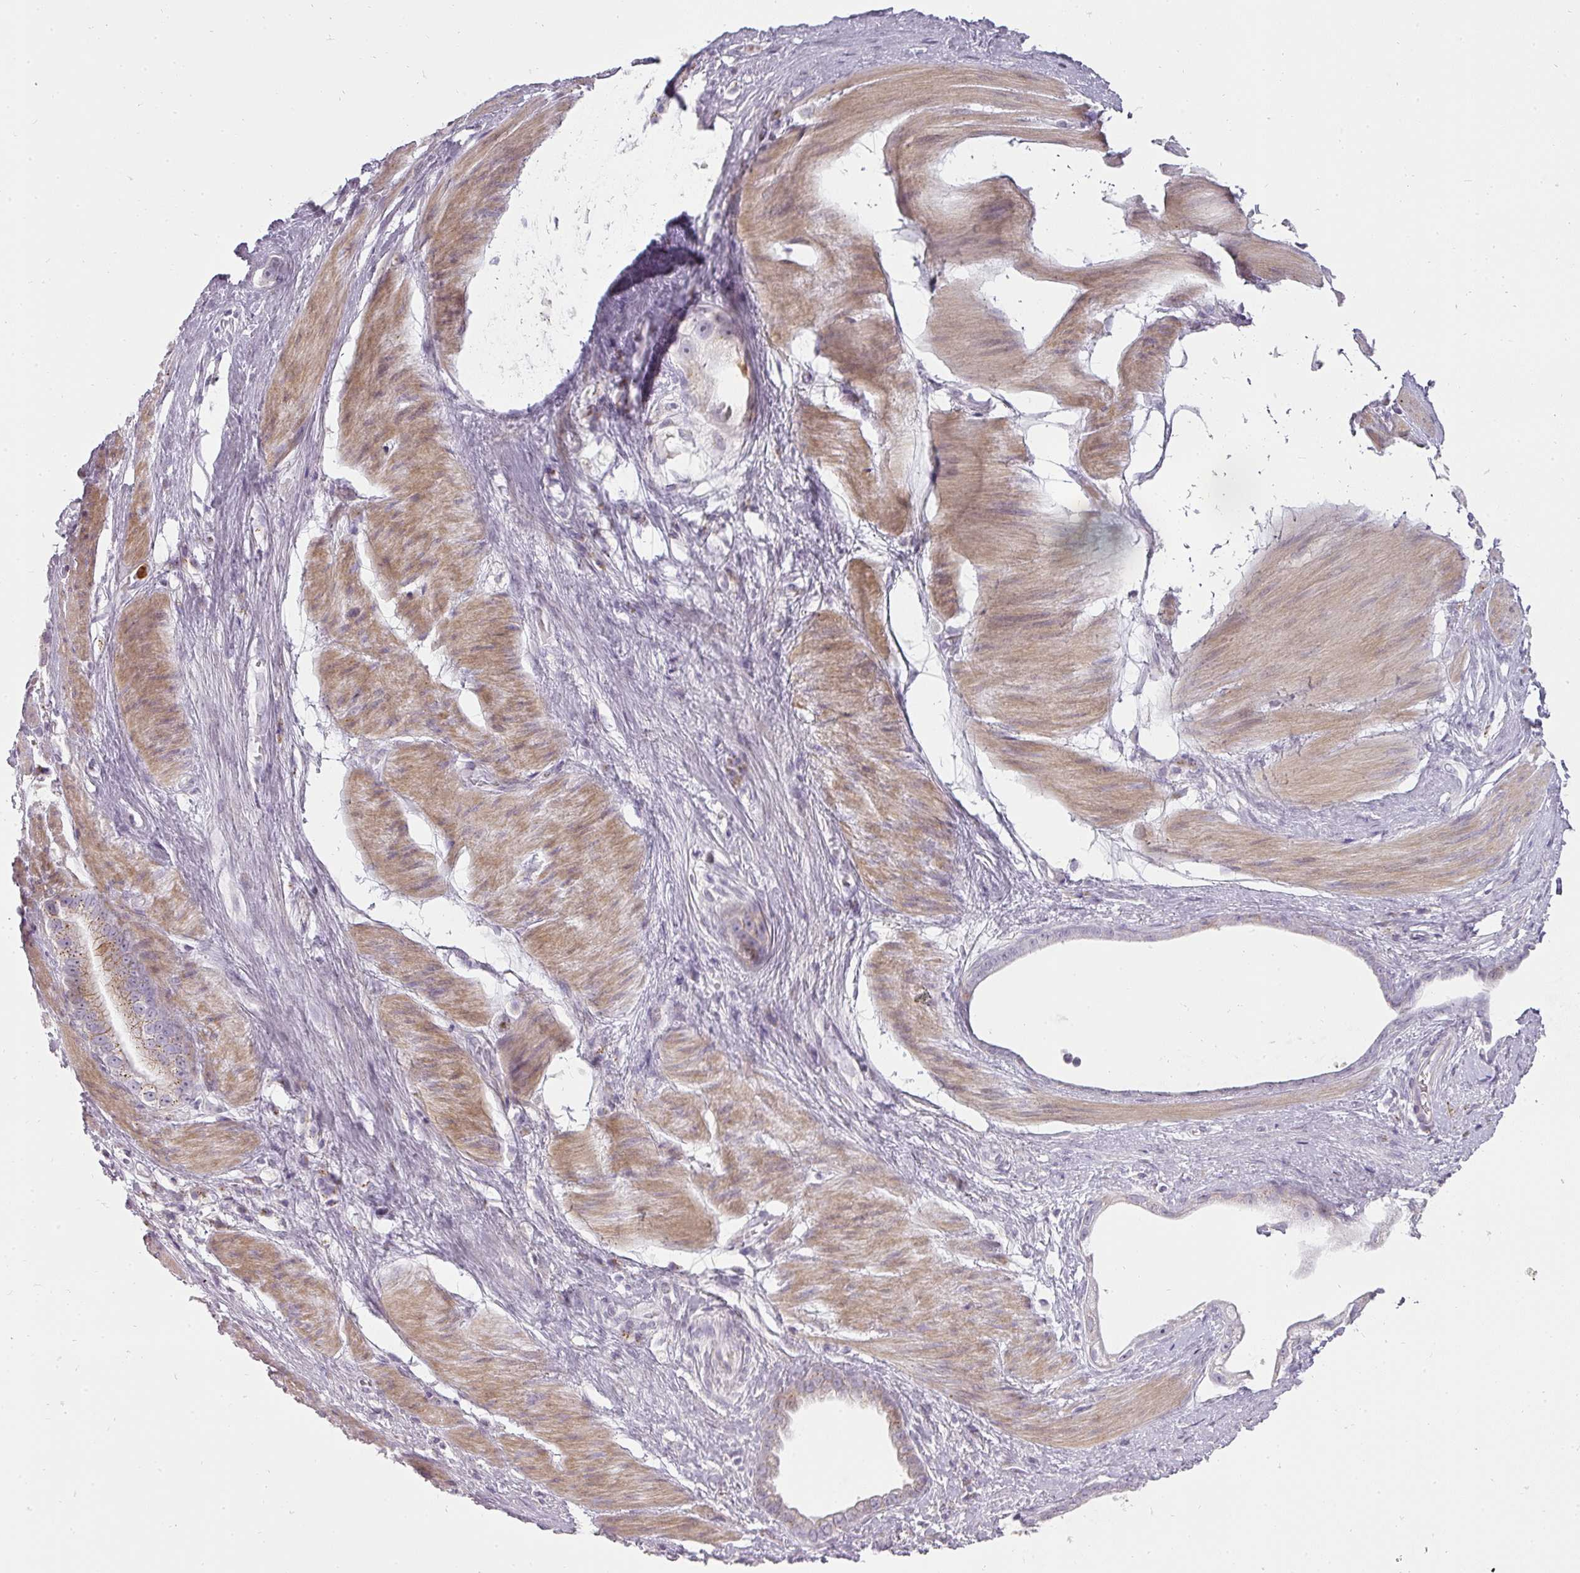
{"staining": {"intensity": "moderate", "quantity": "<25%", "location": "cytoplasmic/membranous"}, "tissue": "stomach cancer", "cell_type": "Tumor cells", "image_type": "cancer", "snomed": [{"axis": "morphology", "description": "Adenocarcinoma, NOS"}, {"axis": "topography", "description": "Stomach"}], "caption": "The histopathology image reveals staining of stomach cancer (adenocarcinoma), revealing moderate cytoplasmic/membranous protein staining (brown color) within tumor cells.", "gene": "BIK", "patient": {"sex": "male", "age": 55}}